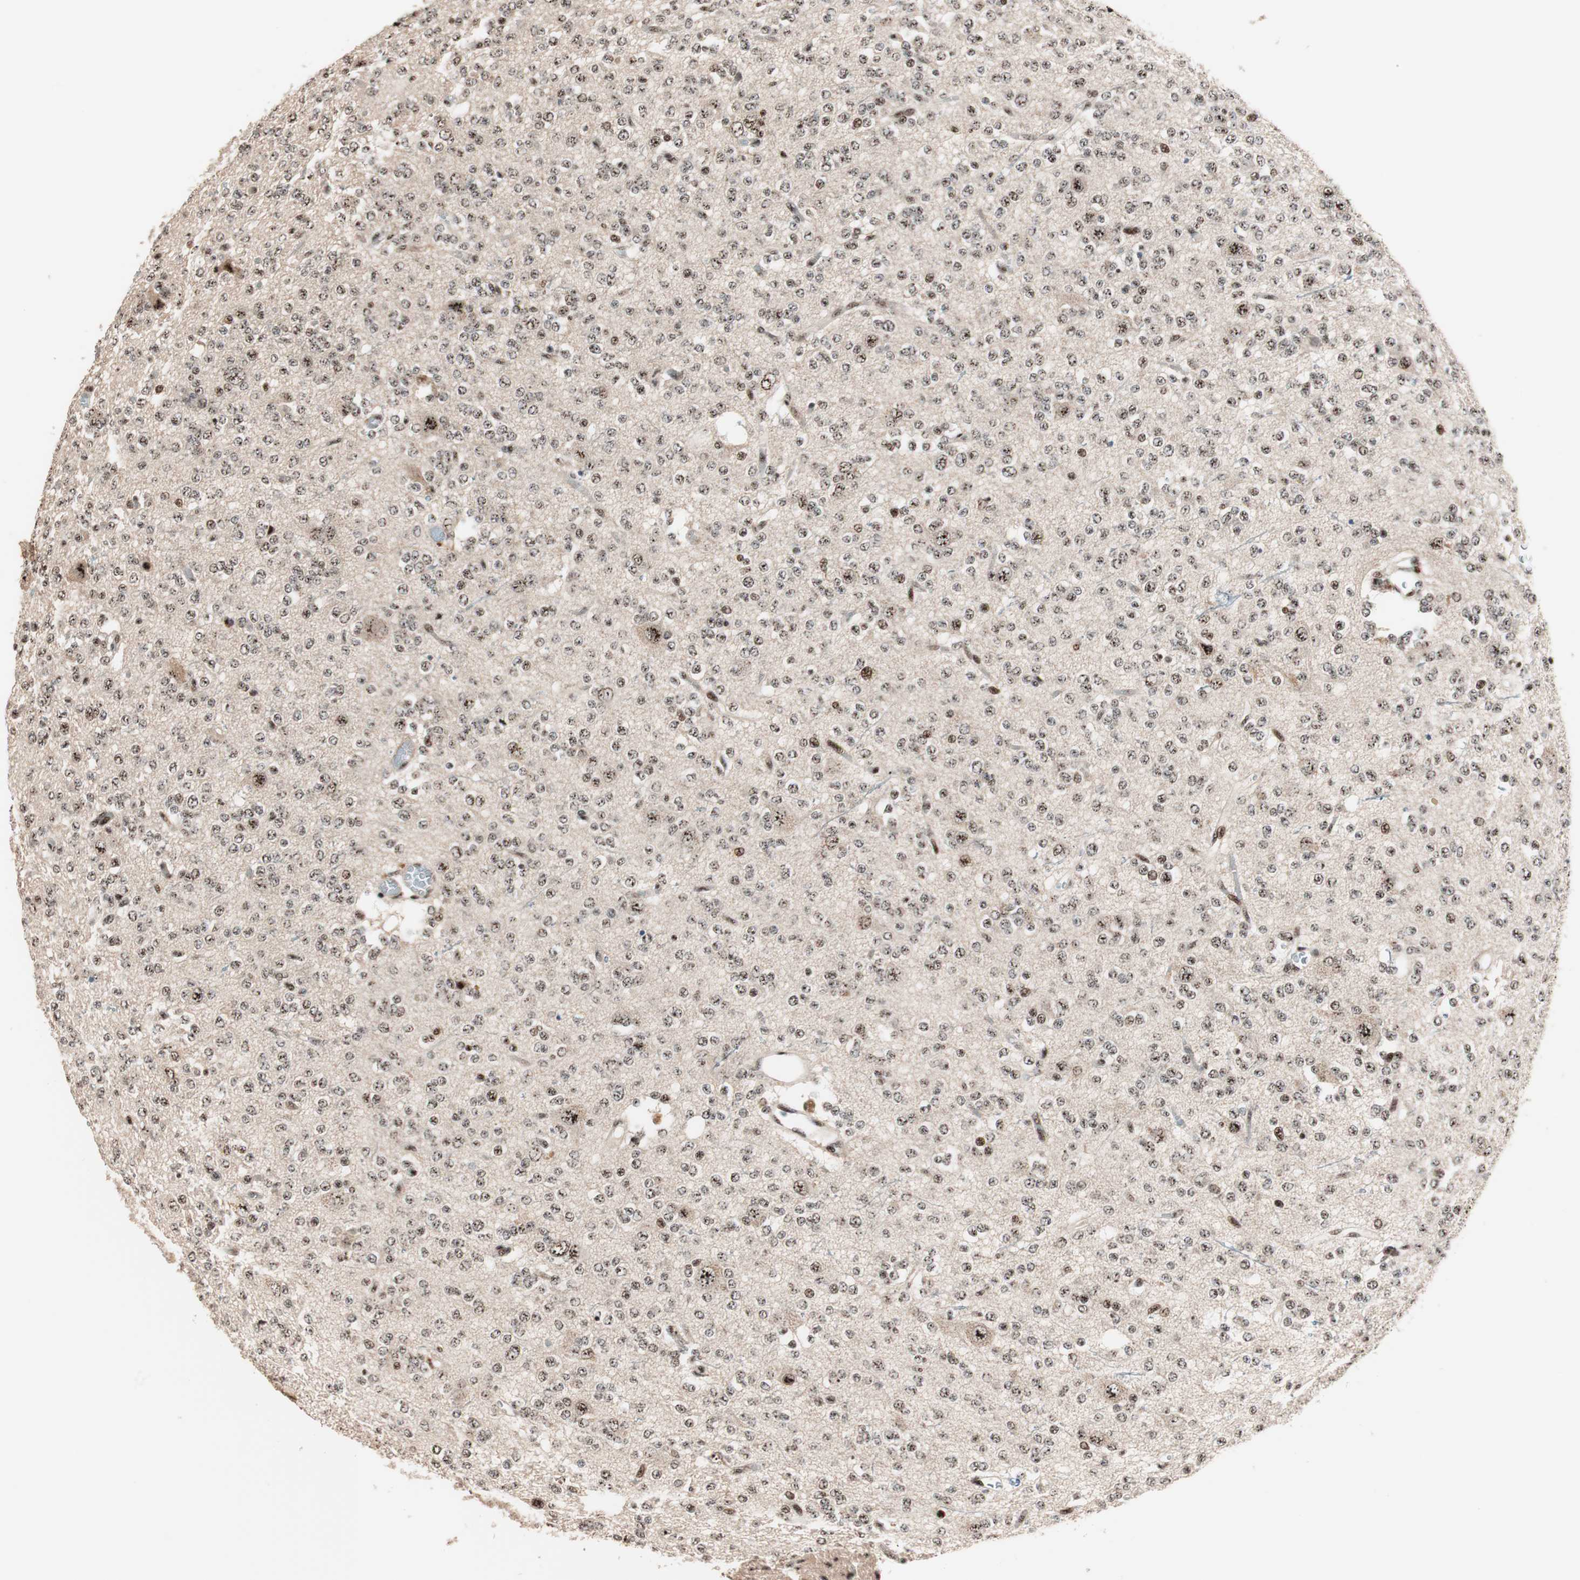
{"staining": {"intensity": "strong", "quantity": ">75%", "location": "cytoplasmic/membranous,nuclear"}, "tissue": "glioma", "cell_type": "Tumor cells", "image_type": "cancer", "snomed": [{"axis": "morphology", "description": "Glioma, malignant, Low grade"}, {"axis": "topography", "description": "Brain"}], "caption": "The histopathology image reveals immunohistochemical staining of malignant low-grade glioma. There is strong cytoplasmic/membranous and nuclear expression is appreciated in about >75% of tumor cells. (IHC, brightfield microscopy, high magnification).", "gene": "NR5A2", "patient": {"sex": "male", "age": 38}}